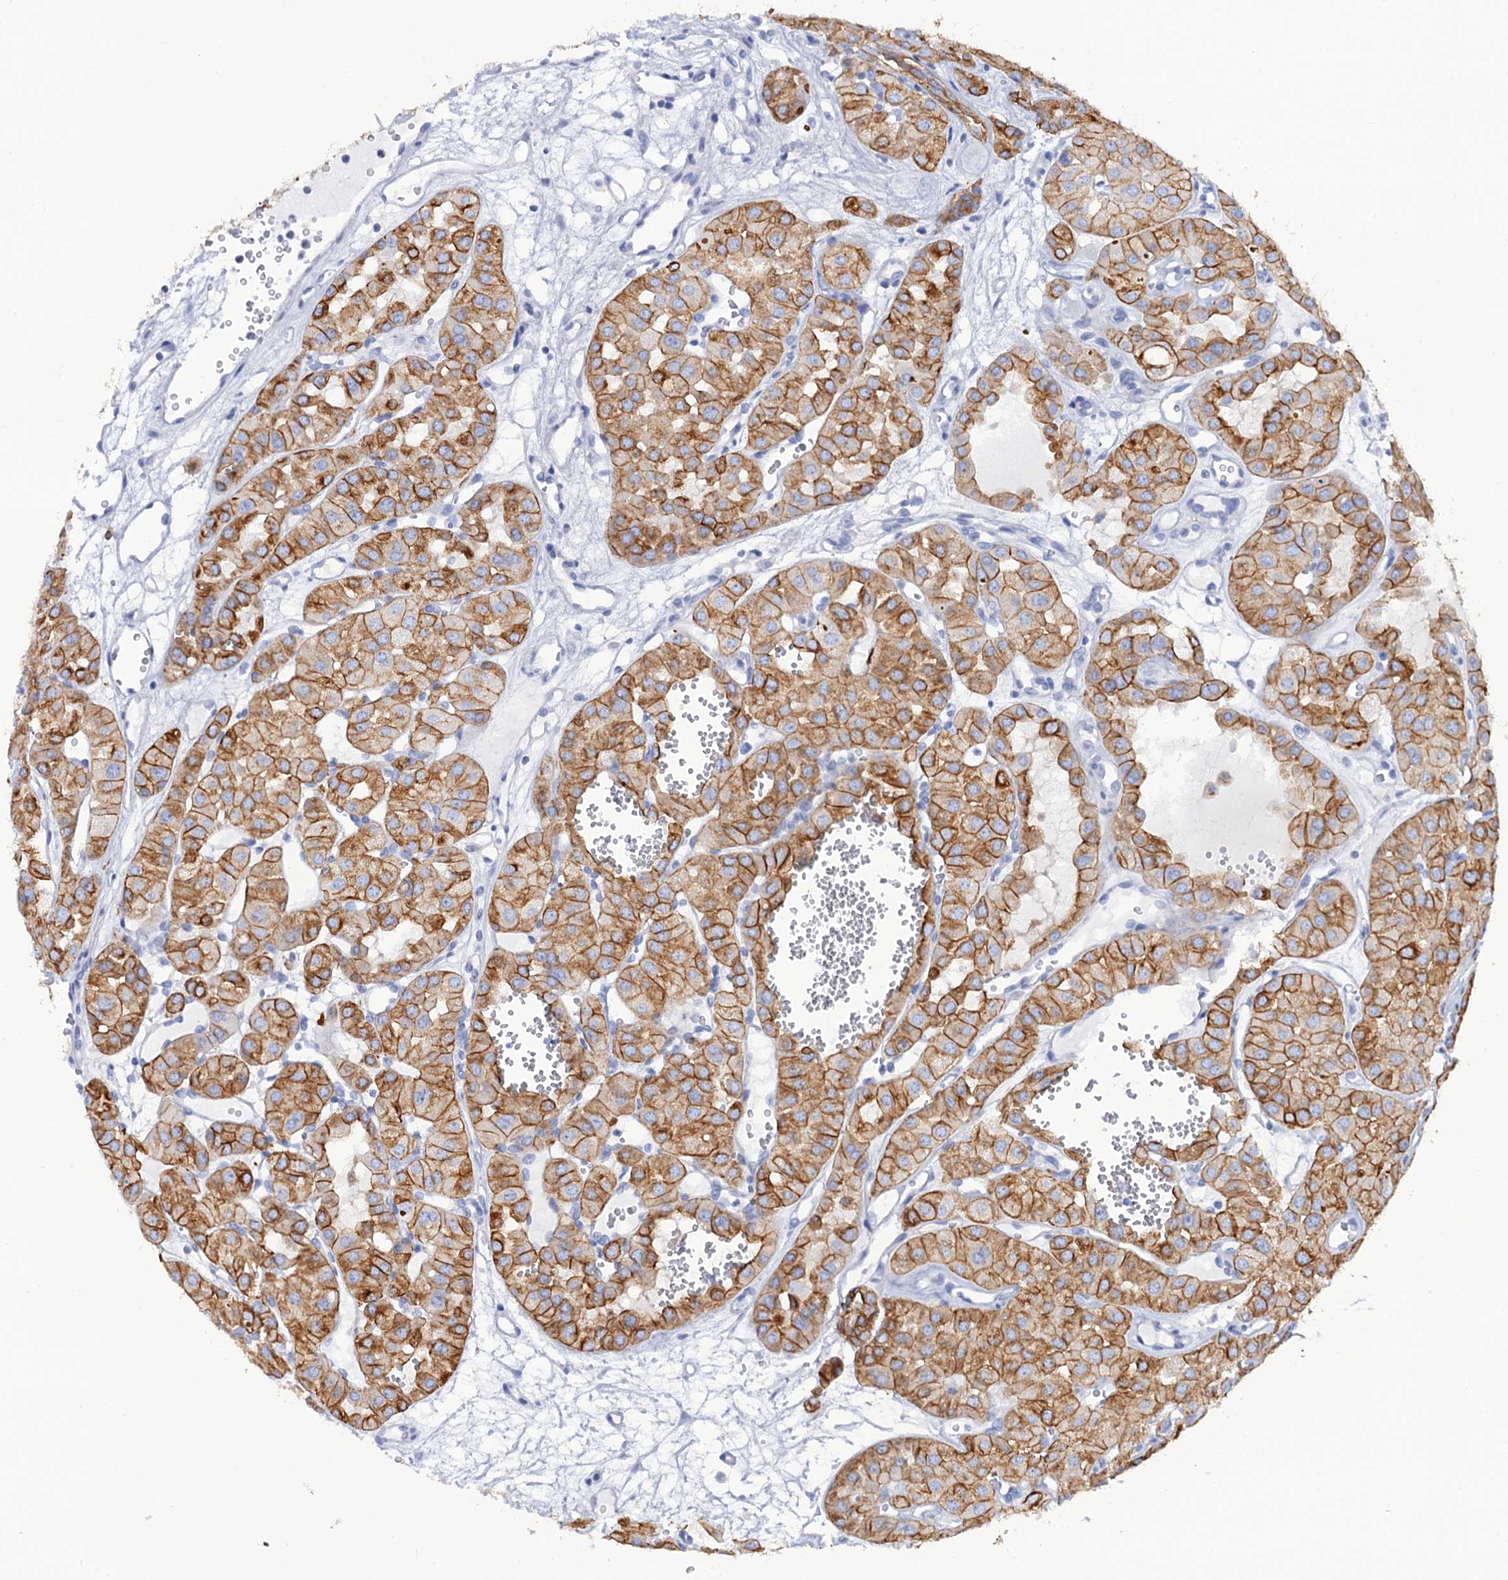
{"staining": {"intensity": "strong", "quantity": ">75%", "location": "cytoplasmic/membranous"}, "tissue": "renal cancer", "cell_type": "Tumor cells", "image_type": "cancer", "snomed": [{"axis": "morphology", "description": "Carcinoma, NOS"}, {"axis": "topography", "description": "Kidney"}], "caption": "Protein analysis of carcinoma (renal) tissue demonstrates strong cytoplasmic/membranous expression in approximately >75% of tumor cells.", "gene": "RAB3IP", "patient": {"sex": "female", "age": 75}}